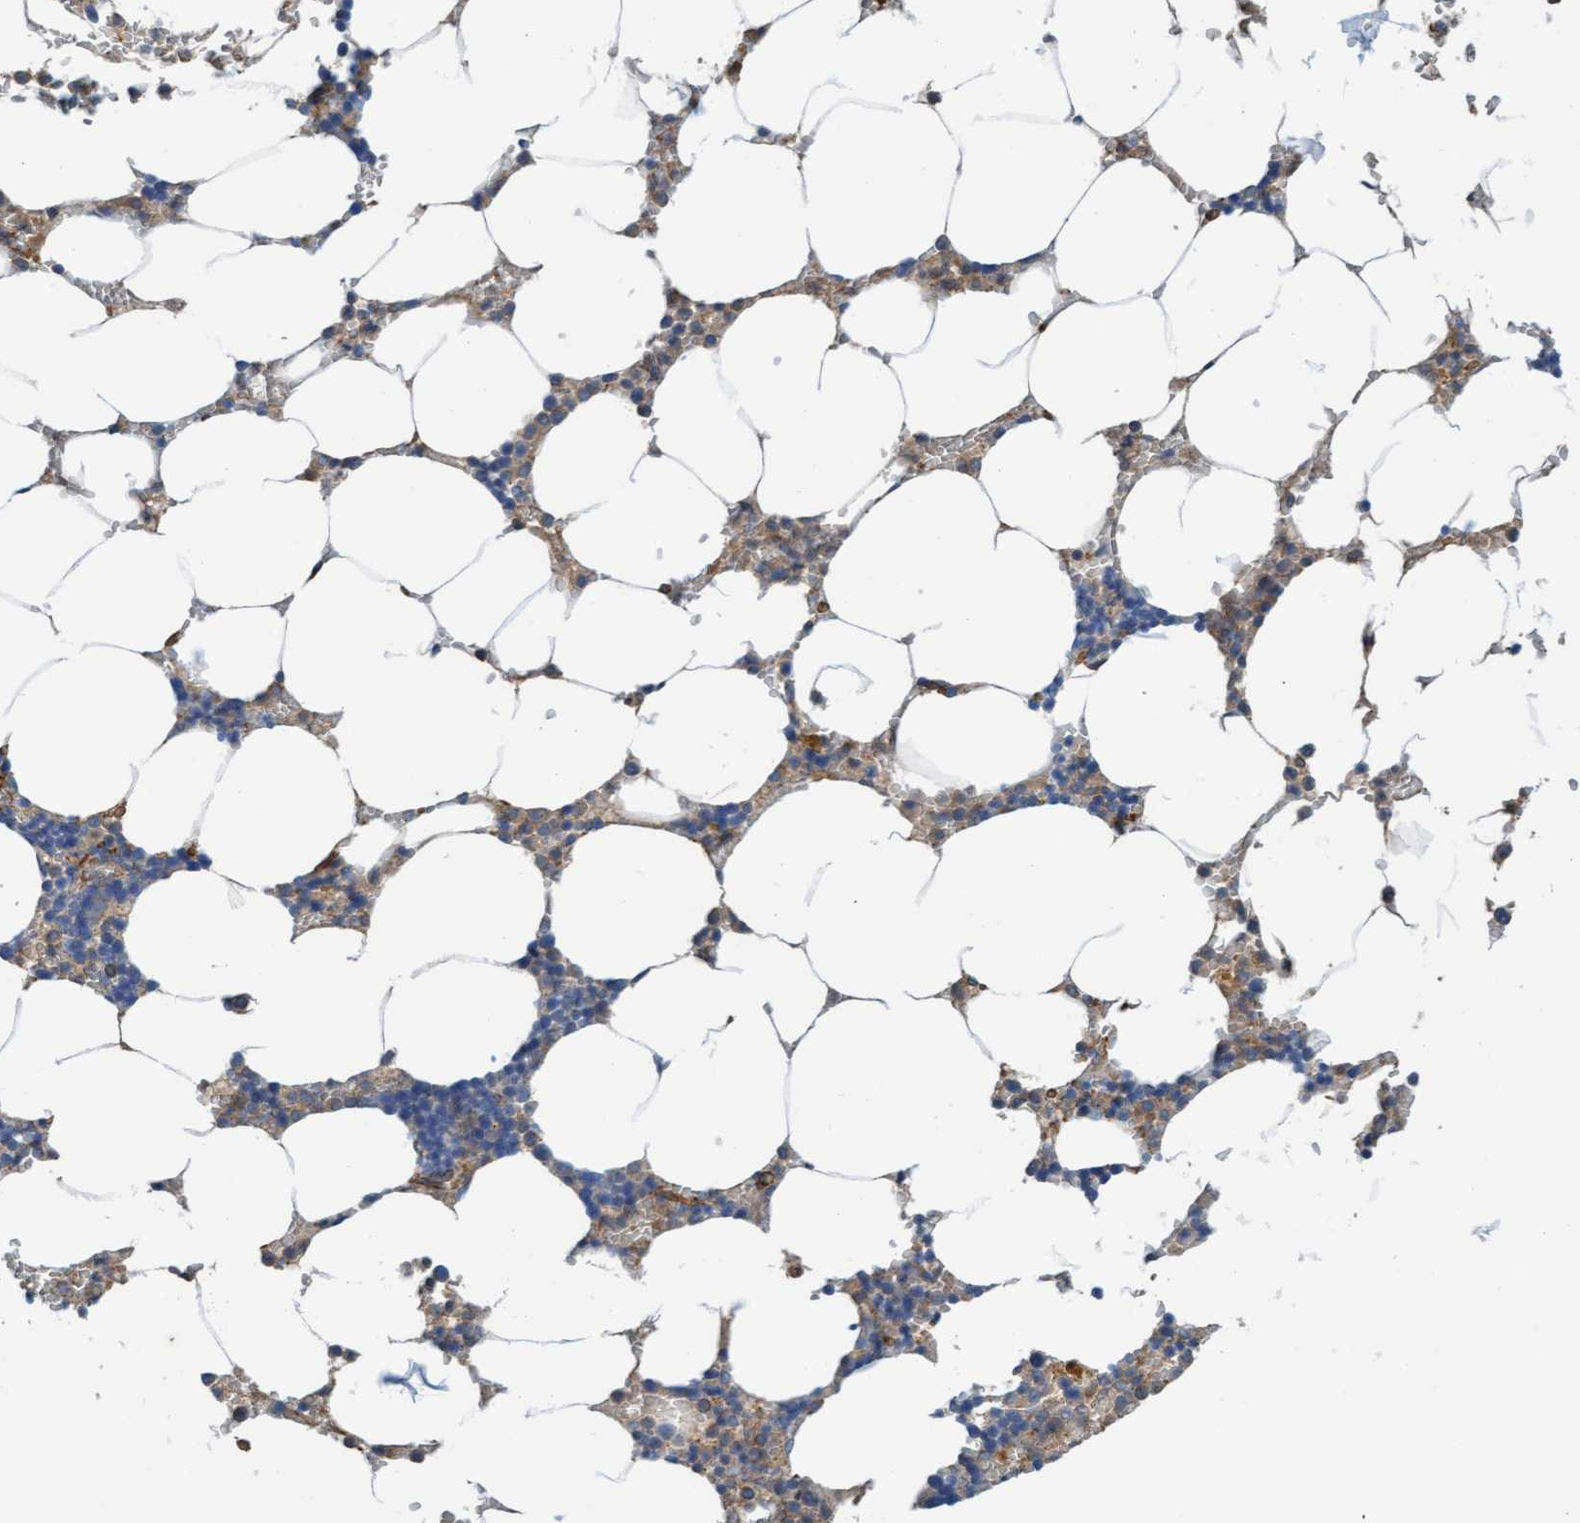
{"staining": {"intensity": "weak", "quantity": "25%-75%", "location": "cytoplasmic/membranous"}, "tissue": "bone marrow", "cell_type": "Hematopoietic cells", "image_type": "normal", "snomed": [{"axis": "morphology", "description": "Normal tissue, NOS"}, {"axis": "topography", "description": "Bone marrow"}], "caption": "This is an image of immunohistochemistry staining of benign bone marrow, which shows weak staining in the cytoplasmic/membranous of hematopoietic cells.", "gene": "FMNL3", "patient": {"sex": "male", "age": 70}}